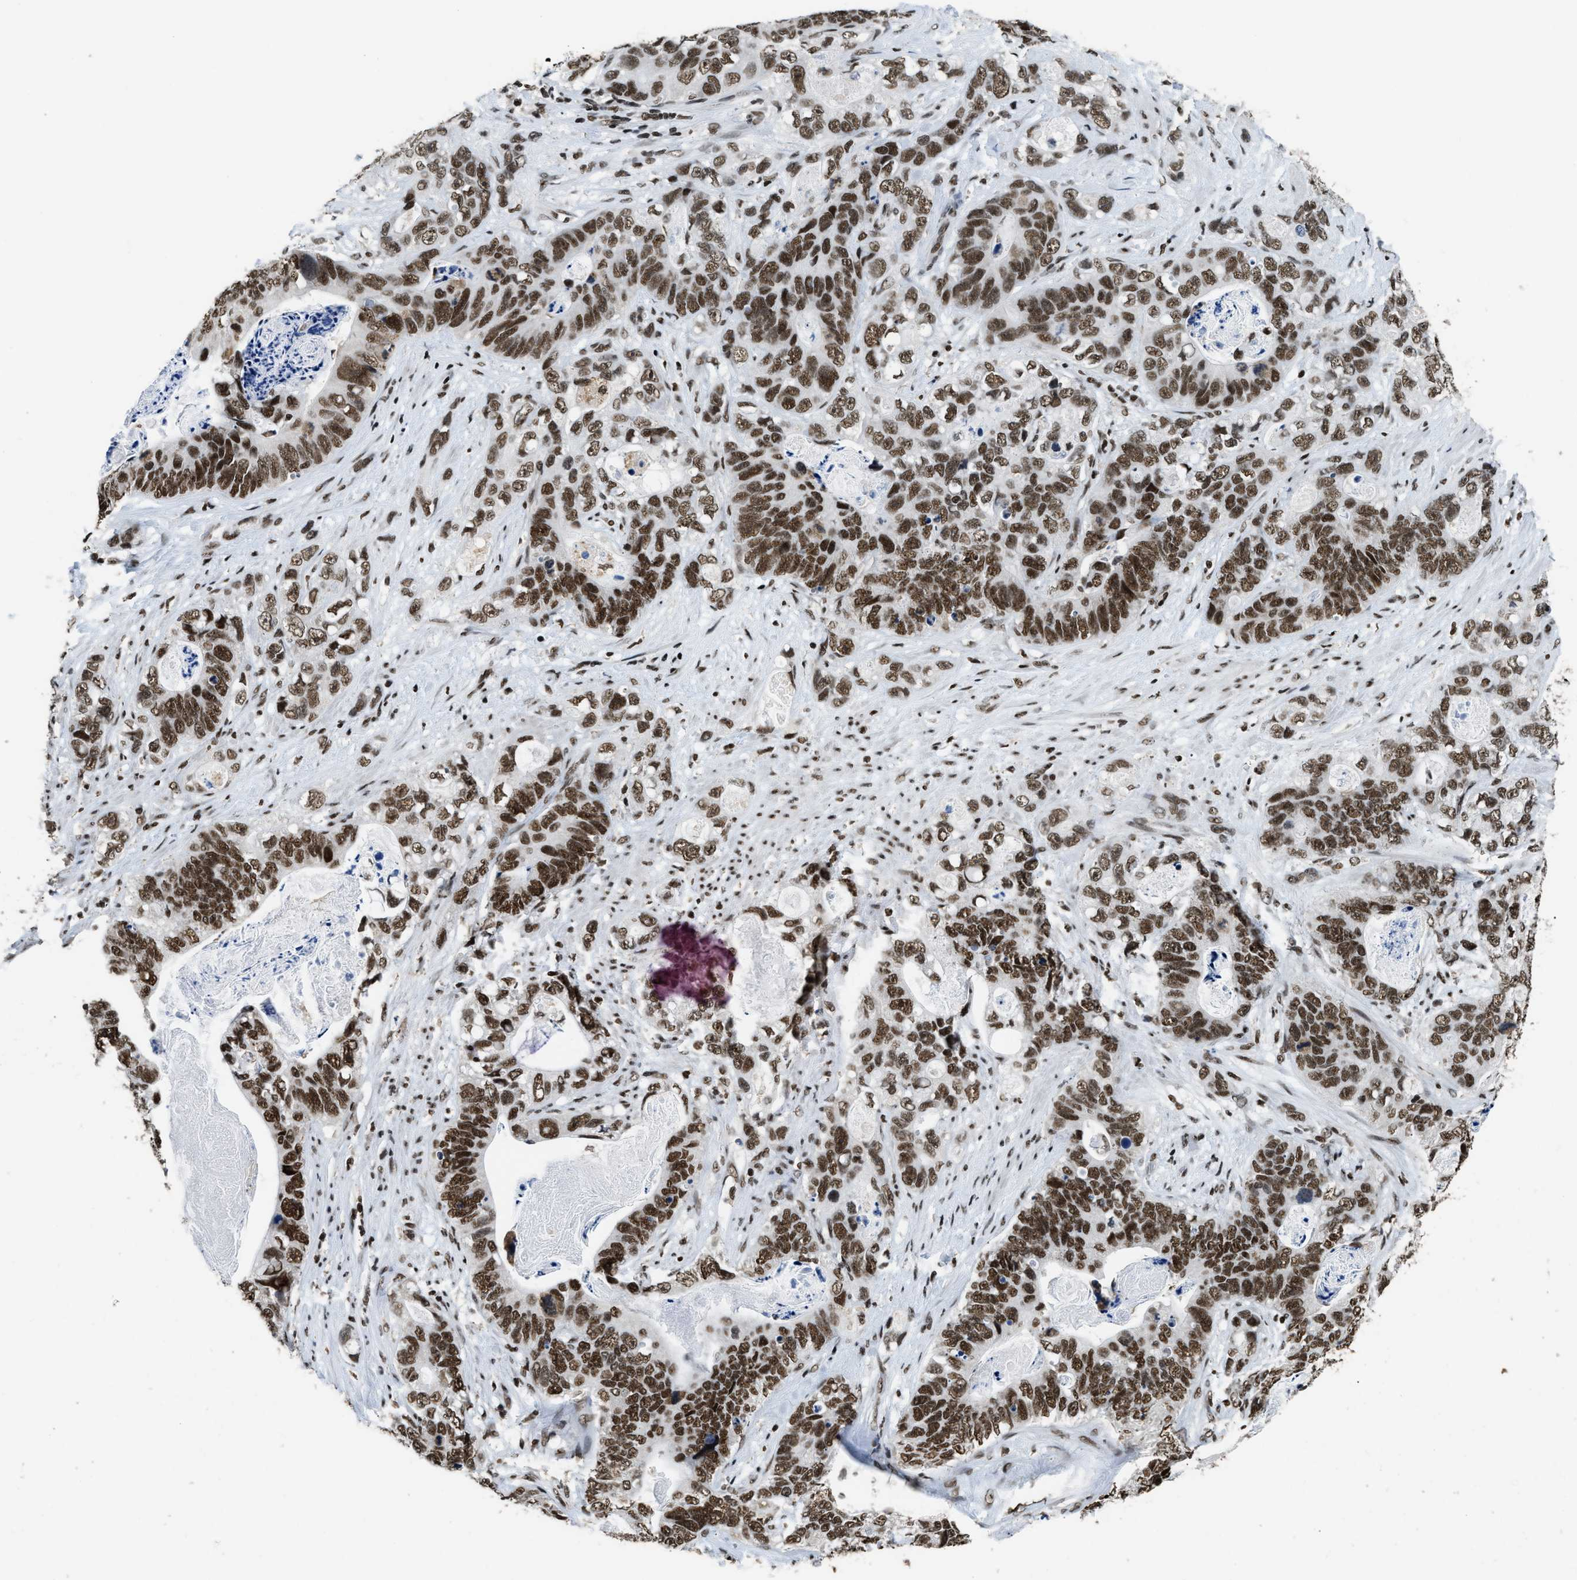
{"staining": {"intensity": "strong", "quantity": ">75%", "location": "nuclear"}, "tissue": "stomach cancer", "cell_type": "Tumor cells", "image_type": "cancer", "snomed": [{"axis": "morphology", "description": "Normal tissue, NOS"}, {"axis": "morphology", "description": "Adenocarcinoma, NOS"}, {"axis": "topography", "description": "Stomach"}], "caption": "A high-resolution image shows immunohistochemistry staining of stomach adenocarcinoma, which demonstrates strong nuclear expression in approximately >75% of tumor cells.", "gene": "RAD21", "patient": {"sex": "female", "age": 89}}